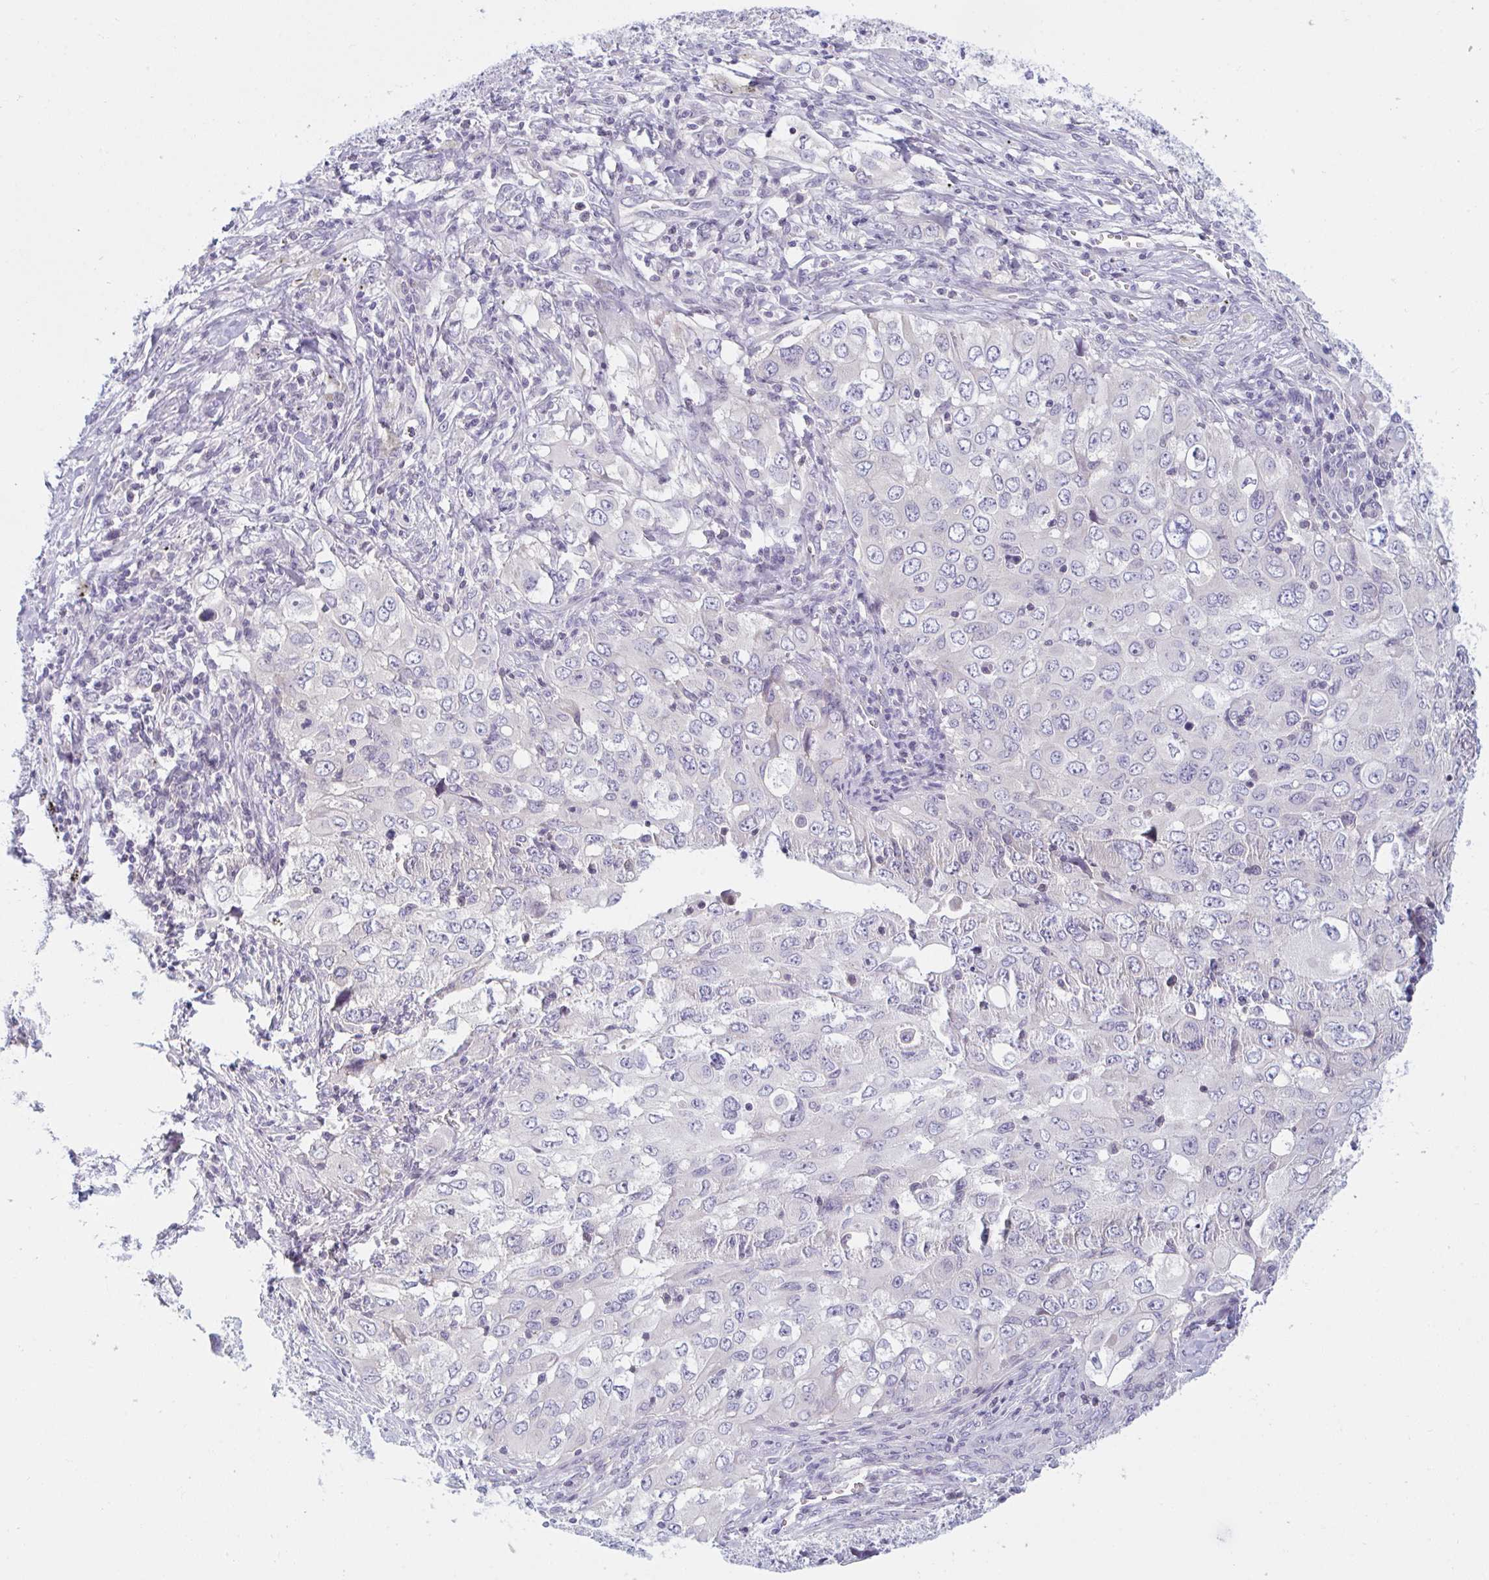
{"staining": {"intensity": "negative", "quantity": "none", "location": "none"}, "tissue": "lung cancer", "cell_type": "Tumor cells", "image_type": "cancer", "snomed": [{"axis": "morphology", "description": "Adenocarcinoma, NOS"}, {"axis": "morphology", "description": "Adenocarcinoma, metastatic, NOS"}, {"axis": "topography", "description": "Lymph node"}, {"axis": "topography", "description": "Lung"}], "caption": "This photomicrograph is of lung cancer stained with IHC to label a protein in brown with the nuclei are counter-stained blue. There is no positivity in tumor cells.", "gene": "NAA30", "patient": {"sex": "female", "age": 42}}